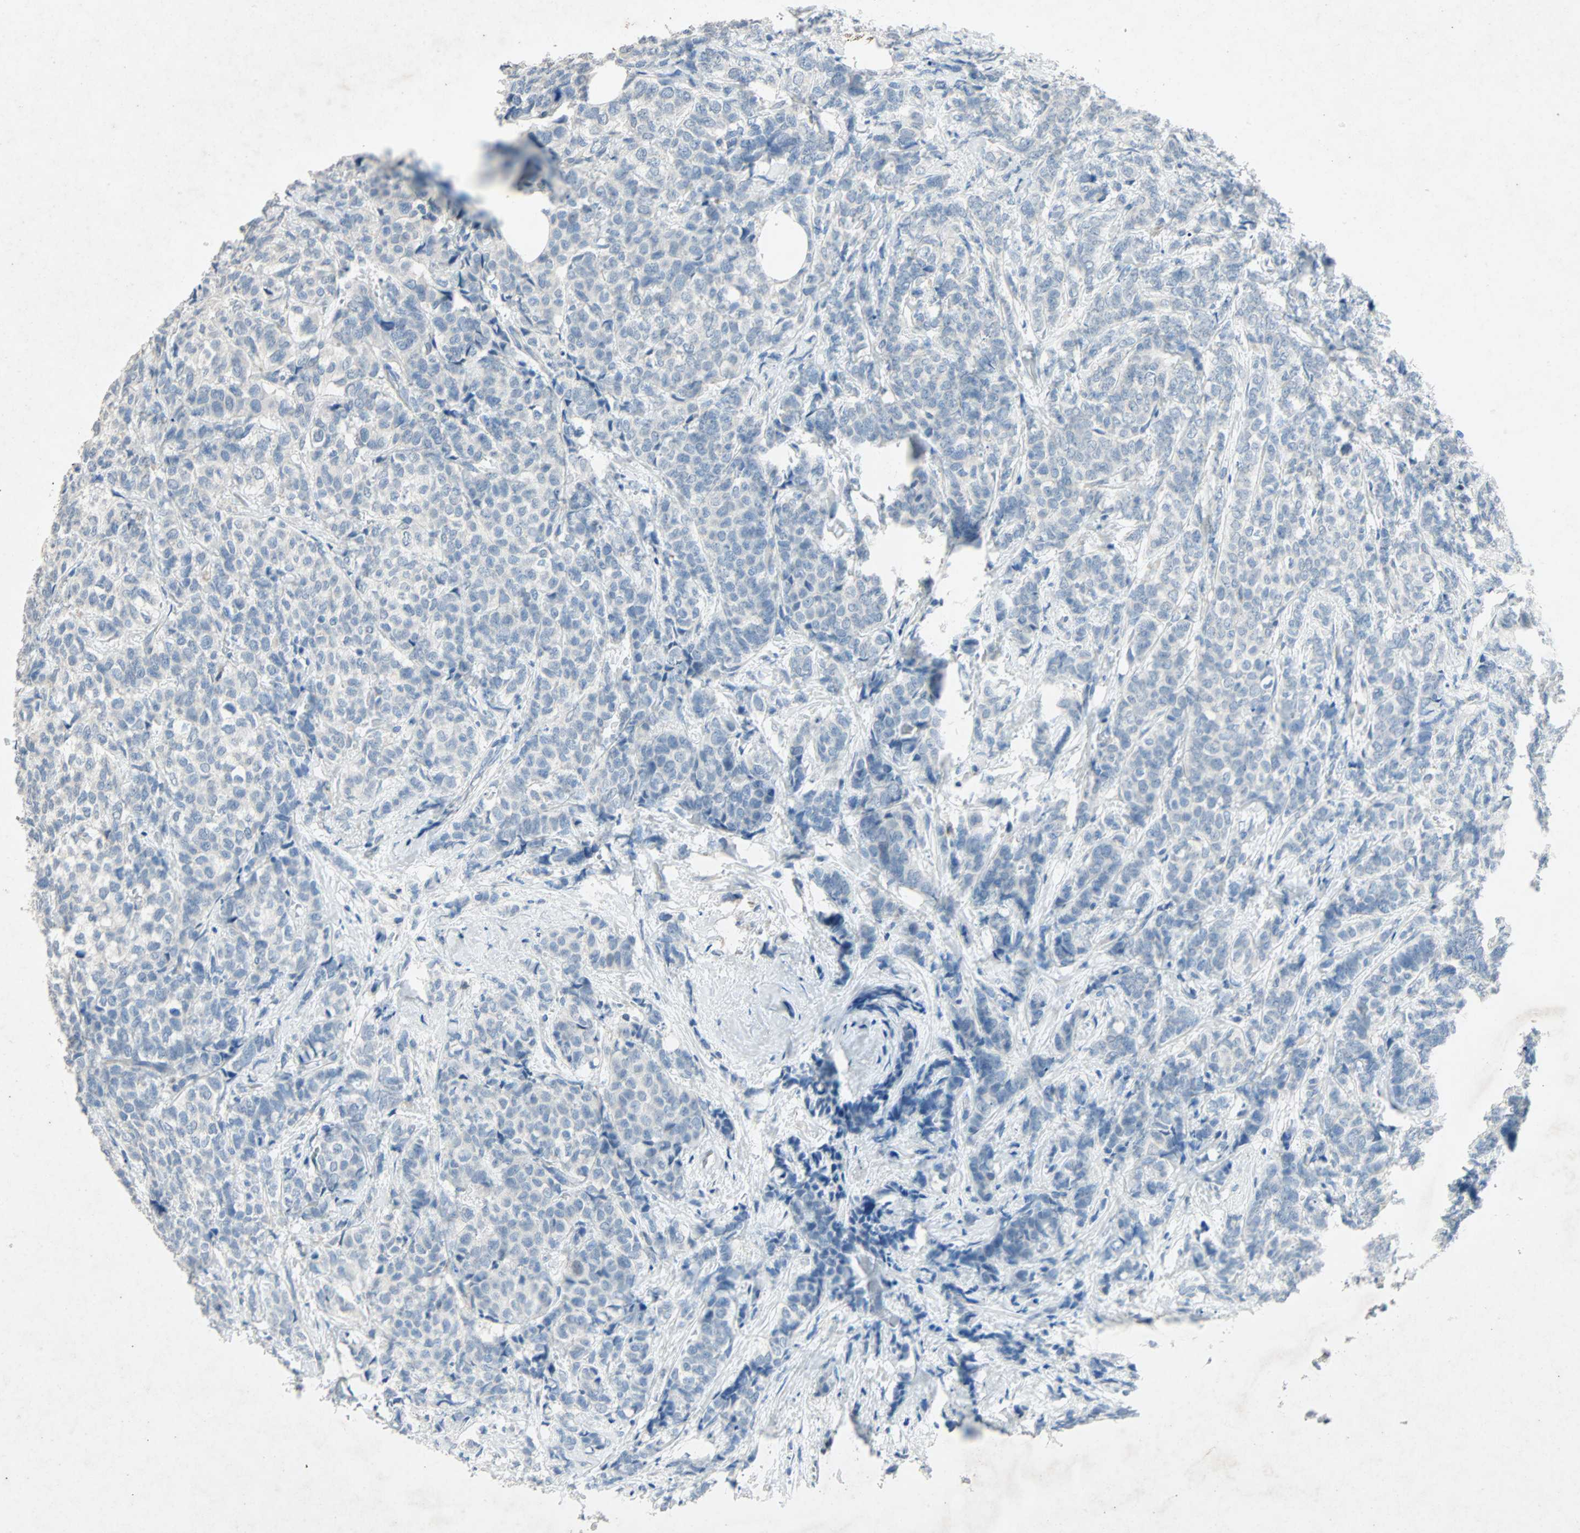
{"staining": {"intensity": "negative", "quantity": "none", "location": "none"}, "tissue": "breast cancer", "cell_type": "Tumor cells", "image_type": "cancer", "snomed": [{"axis": "morphology", "description": "Lobular carcinoma"}, {"axis": "topography", "description": "Breast"}], "caption": "Immunohistochemical staining of lobular carcinoma (breast) exhibits no significant positivity in tumor cells. (DAB (3,3'-diaminobenzidine) immunohistochemistry (IHC) with hematoxylin counter stain).", "gene": "PCDHB2", "patient": {"sex": "female", "age": 60}}